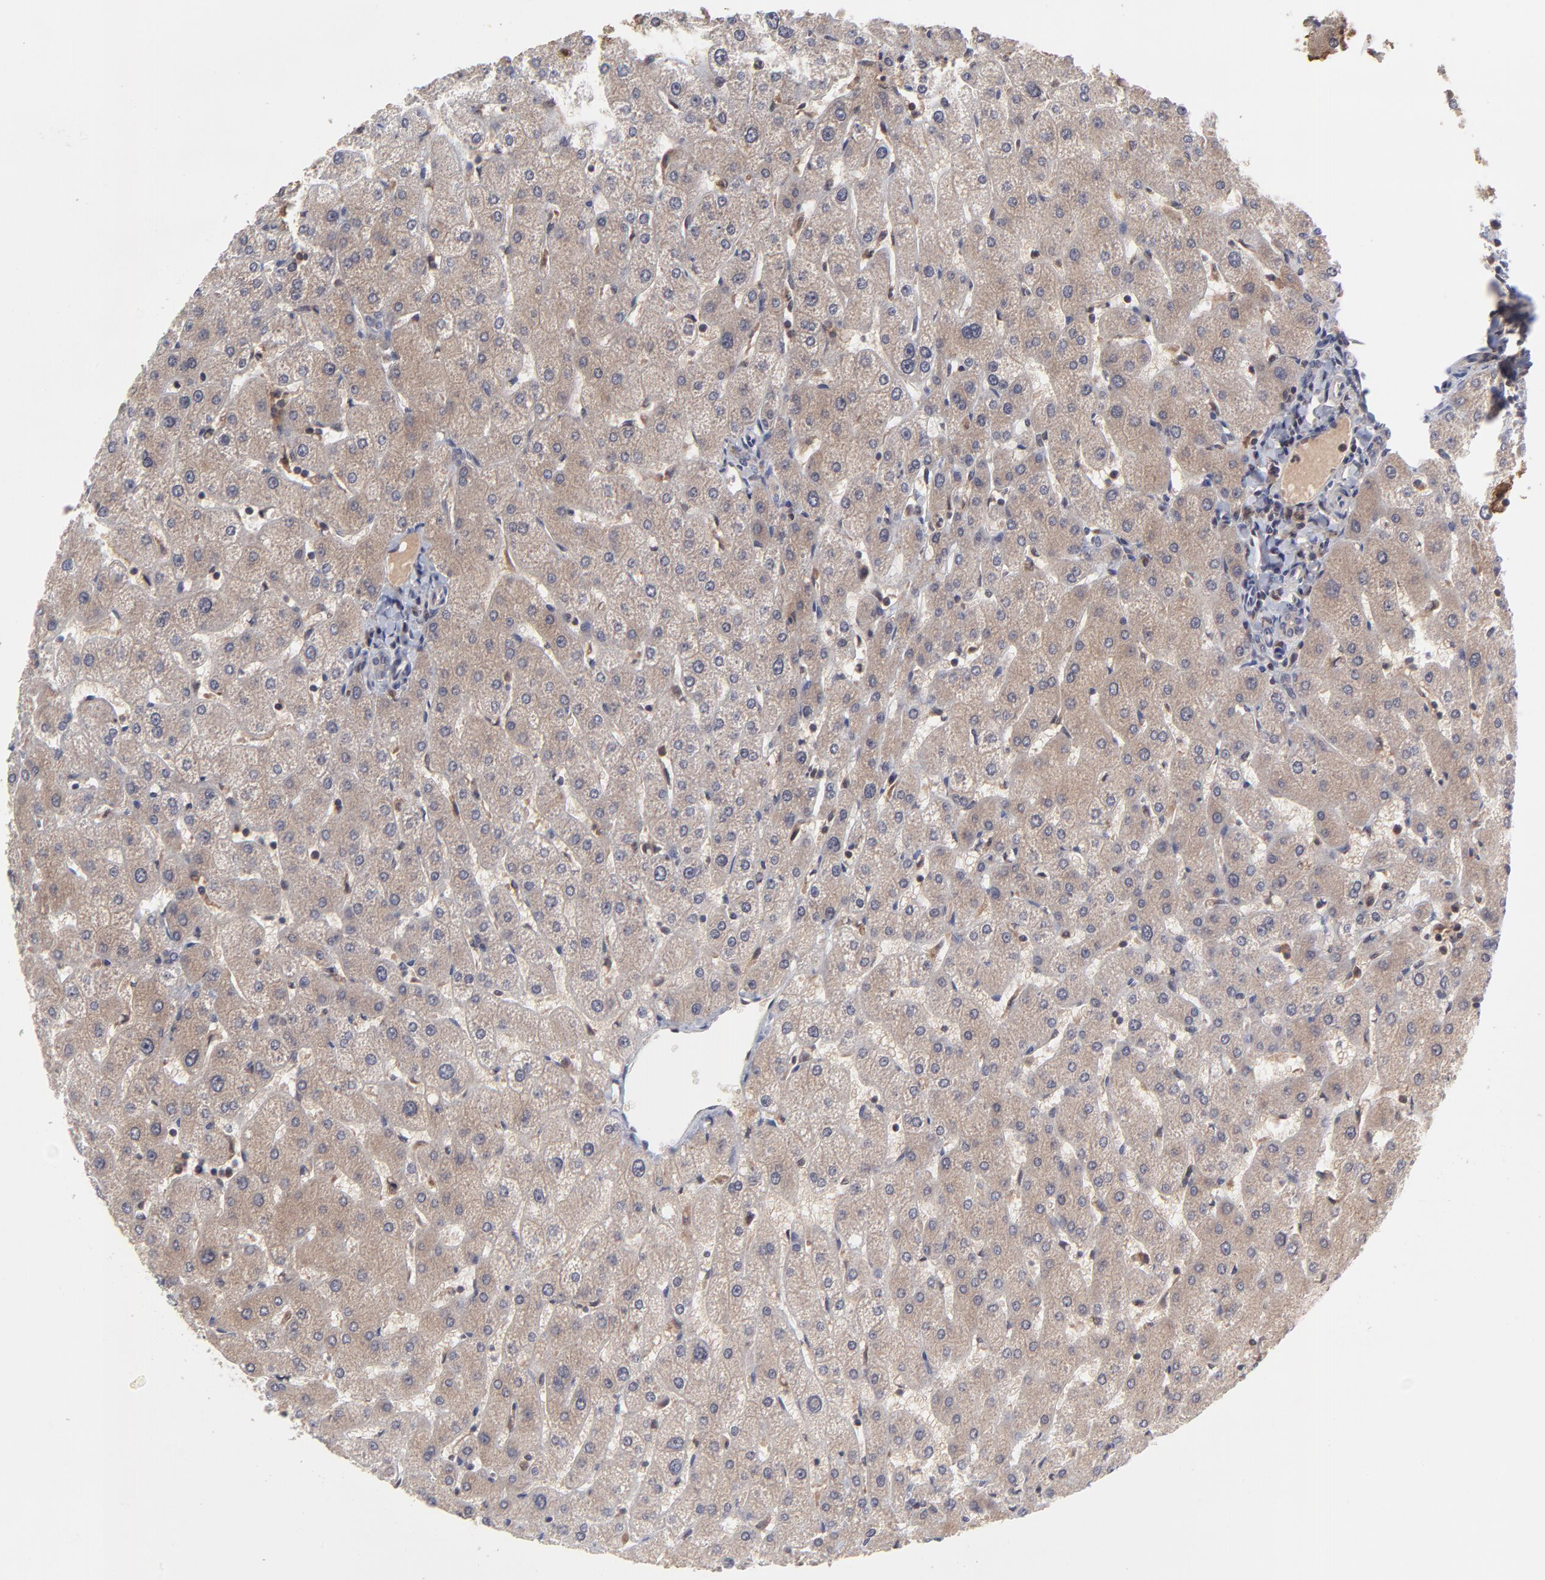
{"staining": {"intensity": "moderate", "quantity": ">75%", "location": "cytoplasmic/membranous"}, "tissue": "liver", "cell_type": "Cholangiocytes", "image_type": "normal", "snomed": [{"axis": "morphology", "description": "Normal tissue, NOS"}, {"axis": "topography", "description": "Liver"}], "caption": "Benign liver demonstrates moderate cytoplasmic/membranous expression in approximately >75% of cholangiocytes.", "gene": "UBE2L6", "patient": {"sex": "male", "age": 67}}